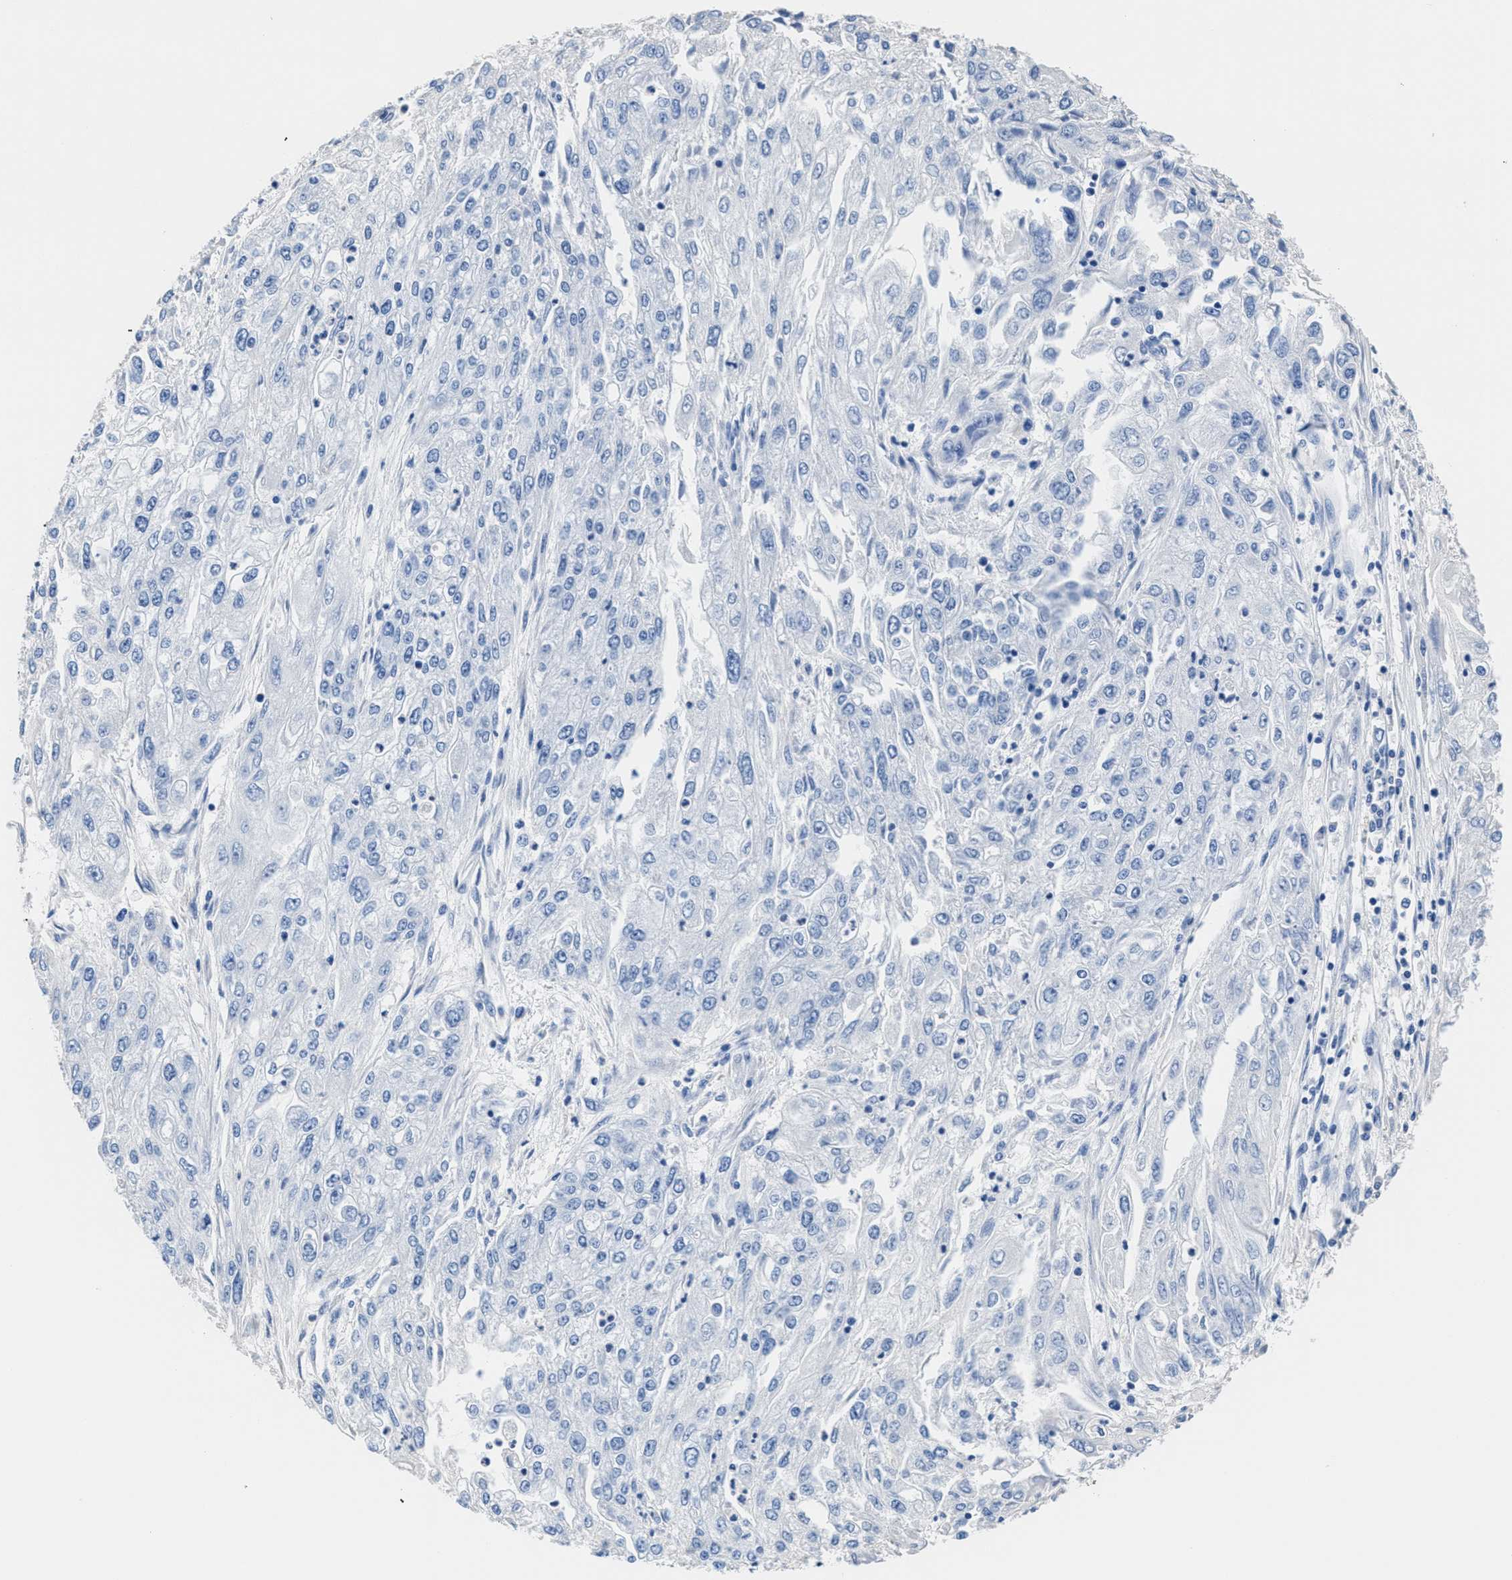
{"staining": {"intensity": "negative", "quantity": "none", "location": "none"}, "tissue": "endometrial cancer", "cell_type": "Tumor cells", "image_type": "cancer", "snomed": [{"axis": "morphology", "description": "Adenocarcinoma, NOS"}, {"axis": "topography", "description": "Endometrium"}], "caption": "Histopathology image shows no protein expression in tumor cells of endometrial adenocarcinoma tissue.", "gene": "SLFN13", "patient": {"sex": "female", "age": 49}}